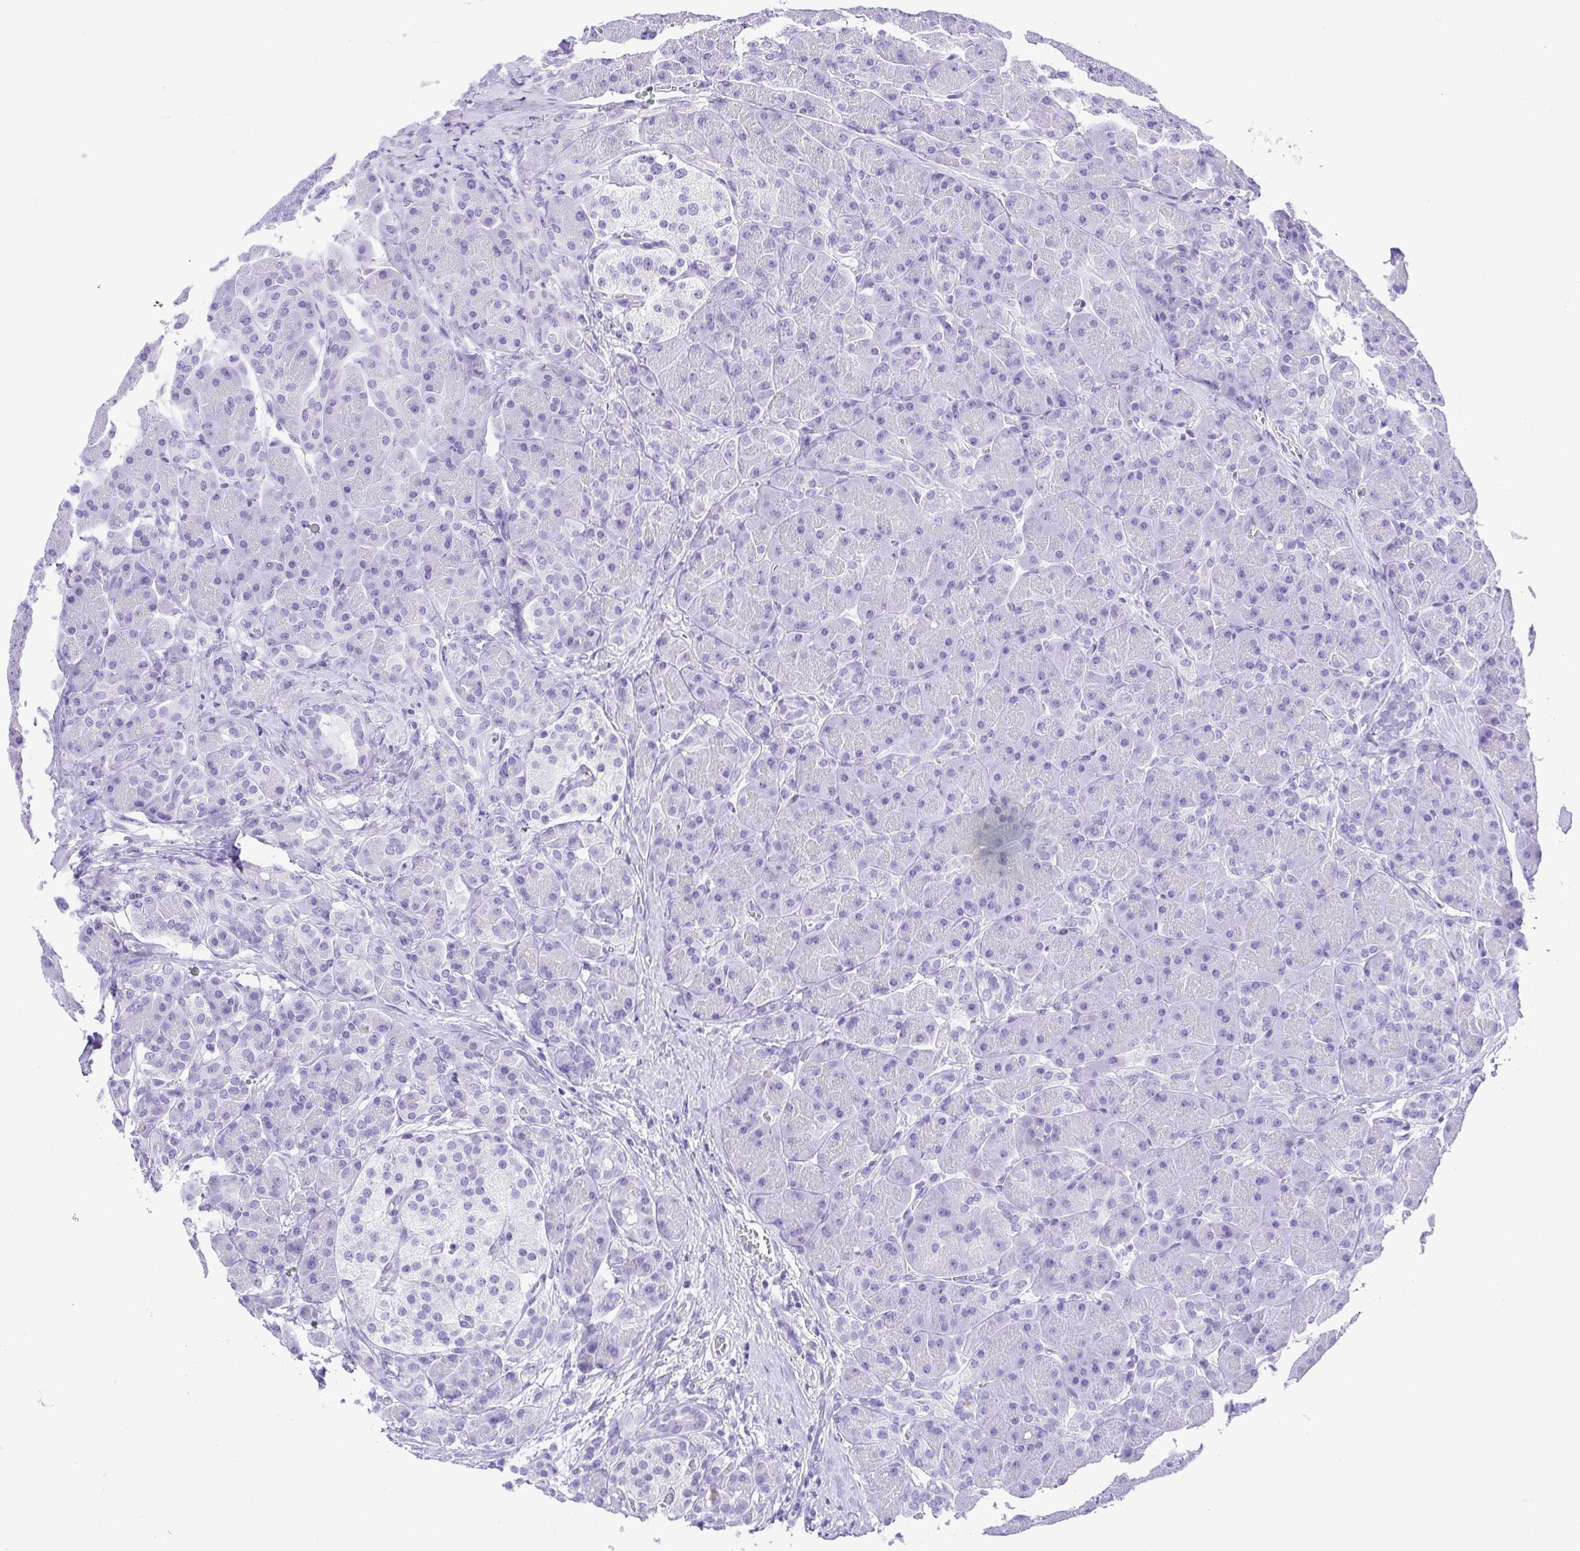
{"staining": {"intensity": "negative", "quantity": "none", "location": "none"}, "tissue": "pancreas", "cell_type": "Exocrine glandular cells", "image_type": "normal", "snomed": [{"axis": "morphology", "description": "Normal tissue, NOS"}, {"axis": "topography", "description": "Pancreas"}], "caption": "An image of human pancreas is negative for staining in exocrine glandular cells. Brightfield microscopy of immunohistochemistry stained with DAB (brown) and hematoxylin (blue), captured at high magnification.", "gene": "CDSN", "patient": {"sex": "male", "age": 55}}